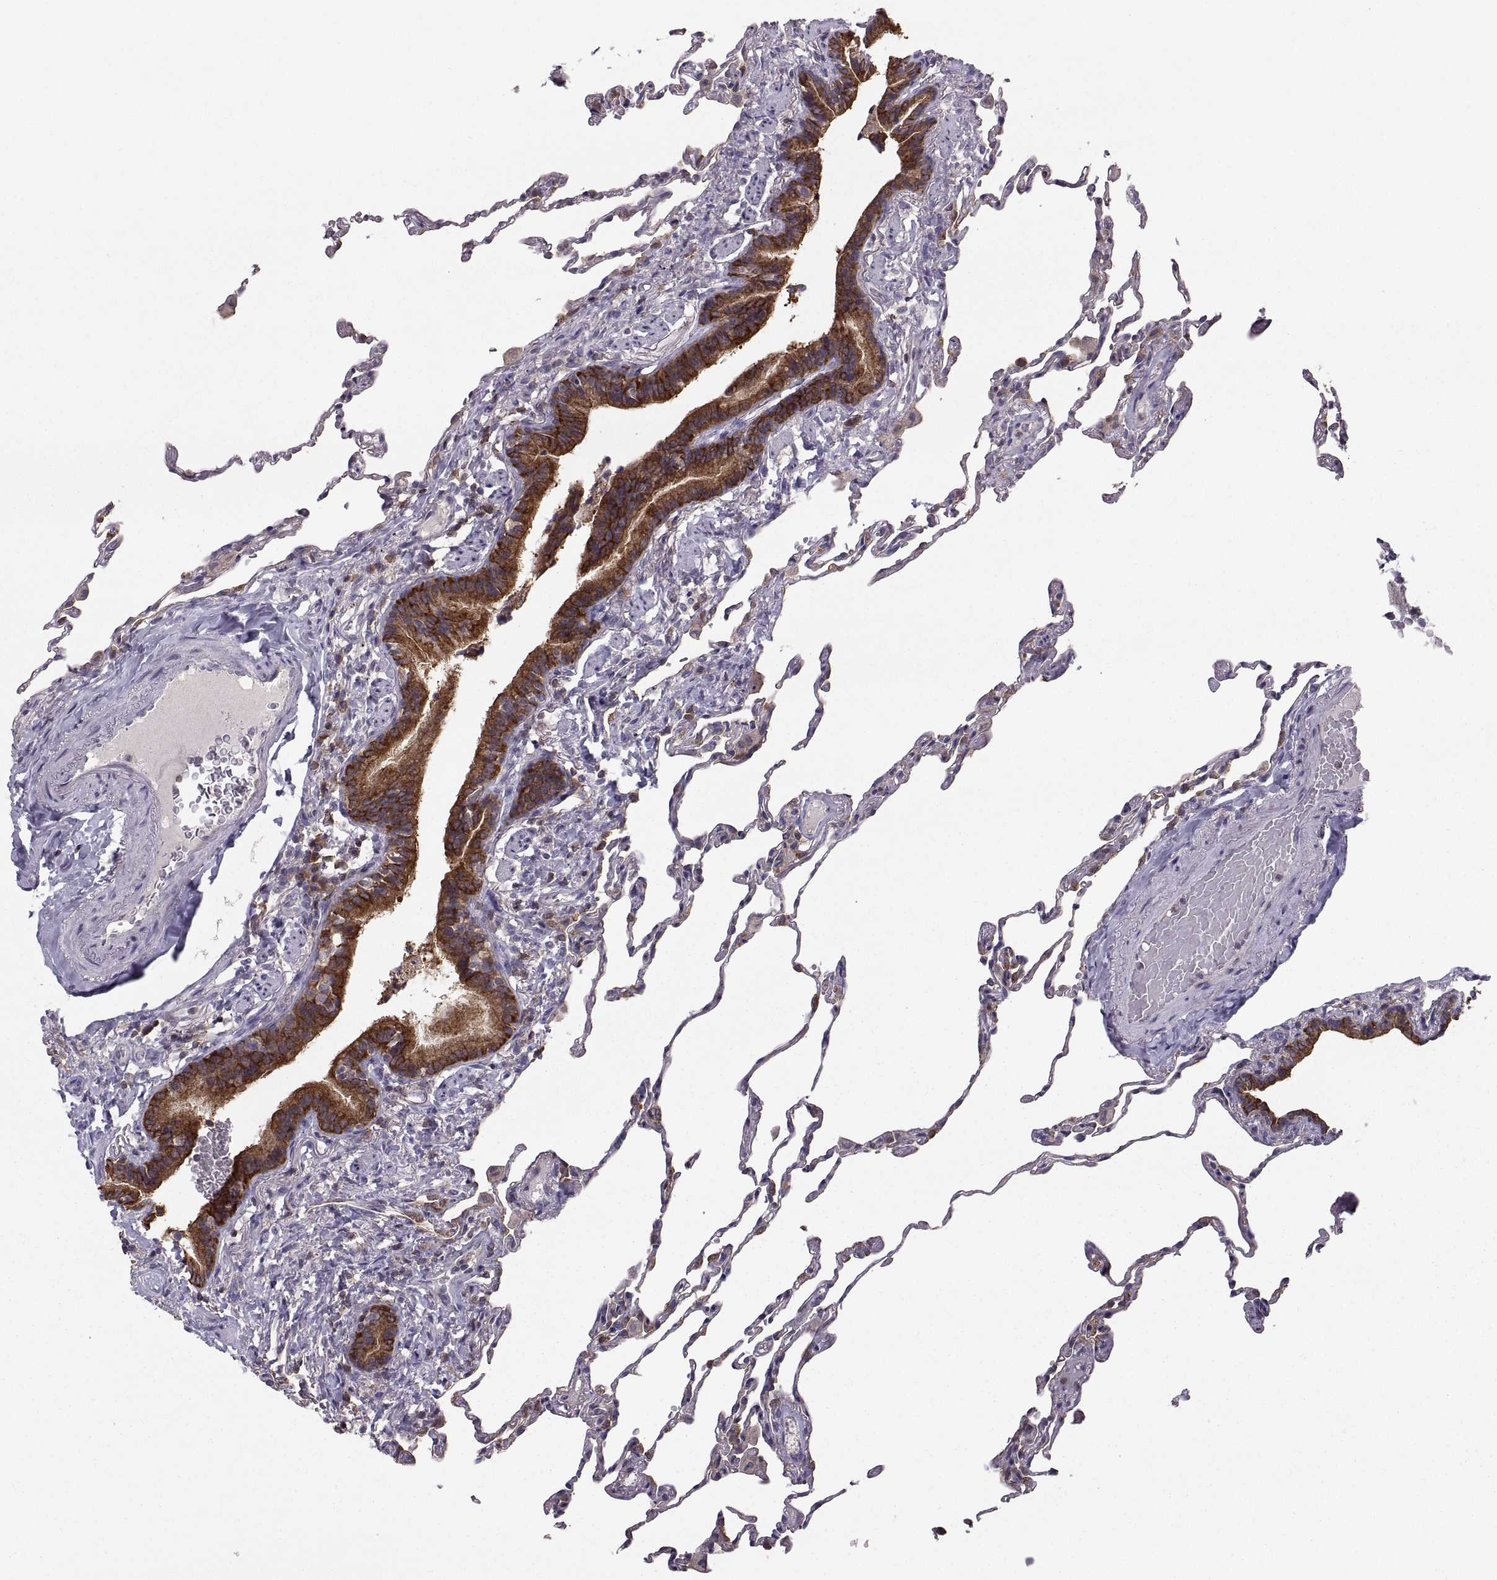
{"staining": {"intensity": "moderate", "quantity": "<25%", "location": "cytoplasmic/membranous"}, "tissue": "lung", "cell_type": "Alveolar cells", "image_type": "normal", "snomed": [{"axis": "morphology", "description": "Normal tissue, NOS"}, {"axis": "topography", "description": "Lung"}], "caption": "IHC of unremarkable human lung shows low levels of moderate cytoplasmic/membranous staining in about <25% of alveolar cells. The protein of interest is stained brown, and the nuclei are stained in blue (DAB IHC with brightfield microscopy, high magnification).", "gene": "EZR", "patient": {"sex": "female", "age": 57}}